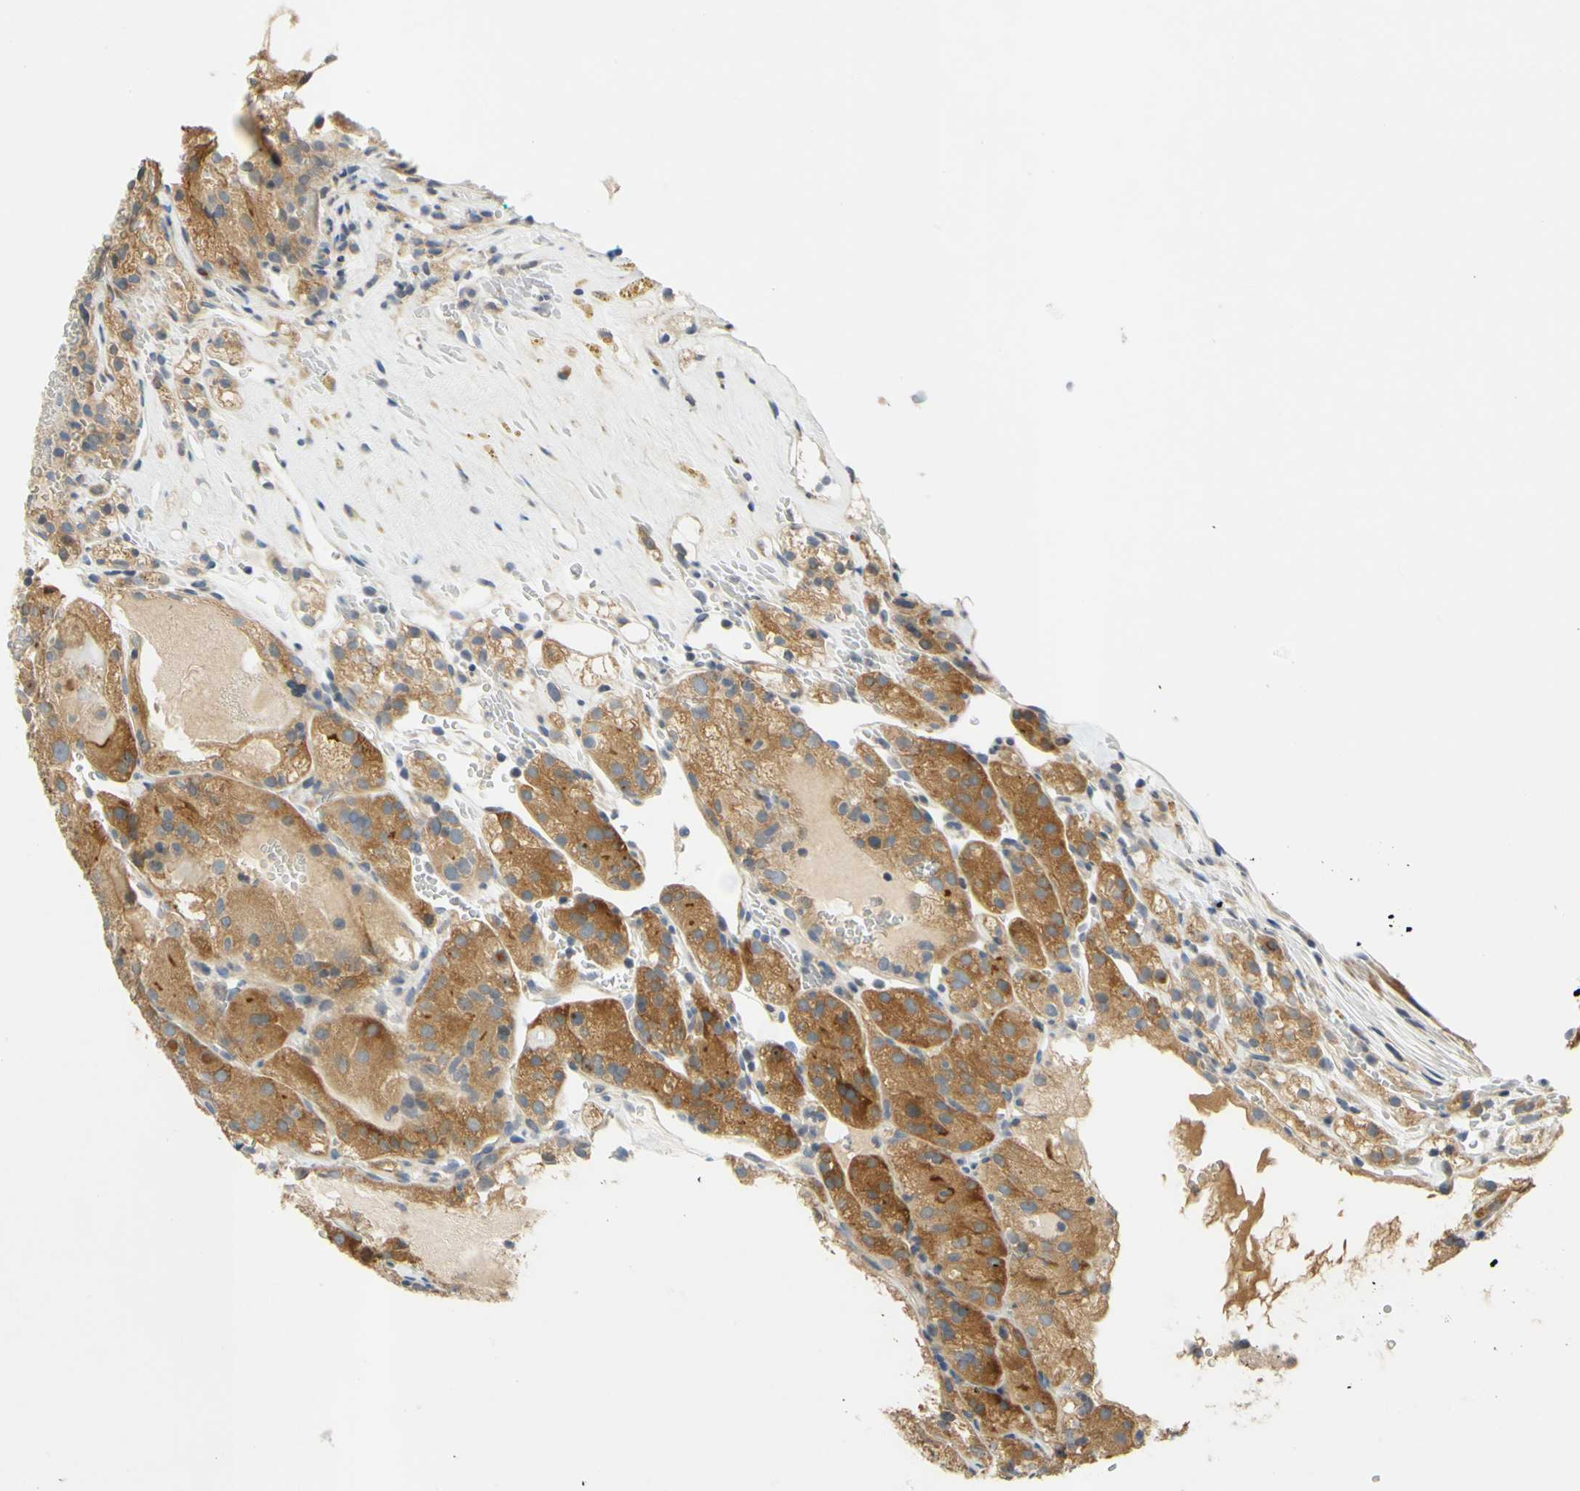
{"staining": {"intensity": "moderate", "quantity": ">75%", "location": "cytoplasmic/membranous"}, "tissue": "renal cancer", "cell_type": "Tumor cells", "image_type": "cancer", "snomed": [{"axis": "morphology", "description": "Normal tissue, NOS"}, {"axis": "morphology", "description": "Adenocarcinoma, NOS"}, {"axis": "topography", "description": "Kidney"}], "caption": "Protein analysis of renal cancer (adenocarcinoma) tissue demonstrates moderate cytoplasmic/membranous expression in about >75% of tumor cells.", "gene": "CCNB2", "patient": {"sex": "male", "age": 61}}